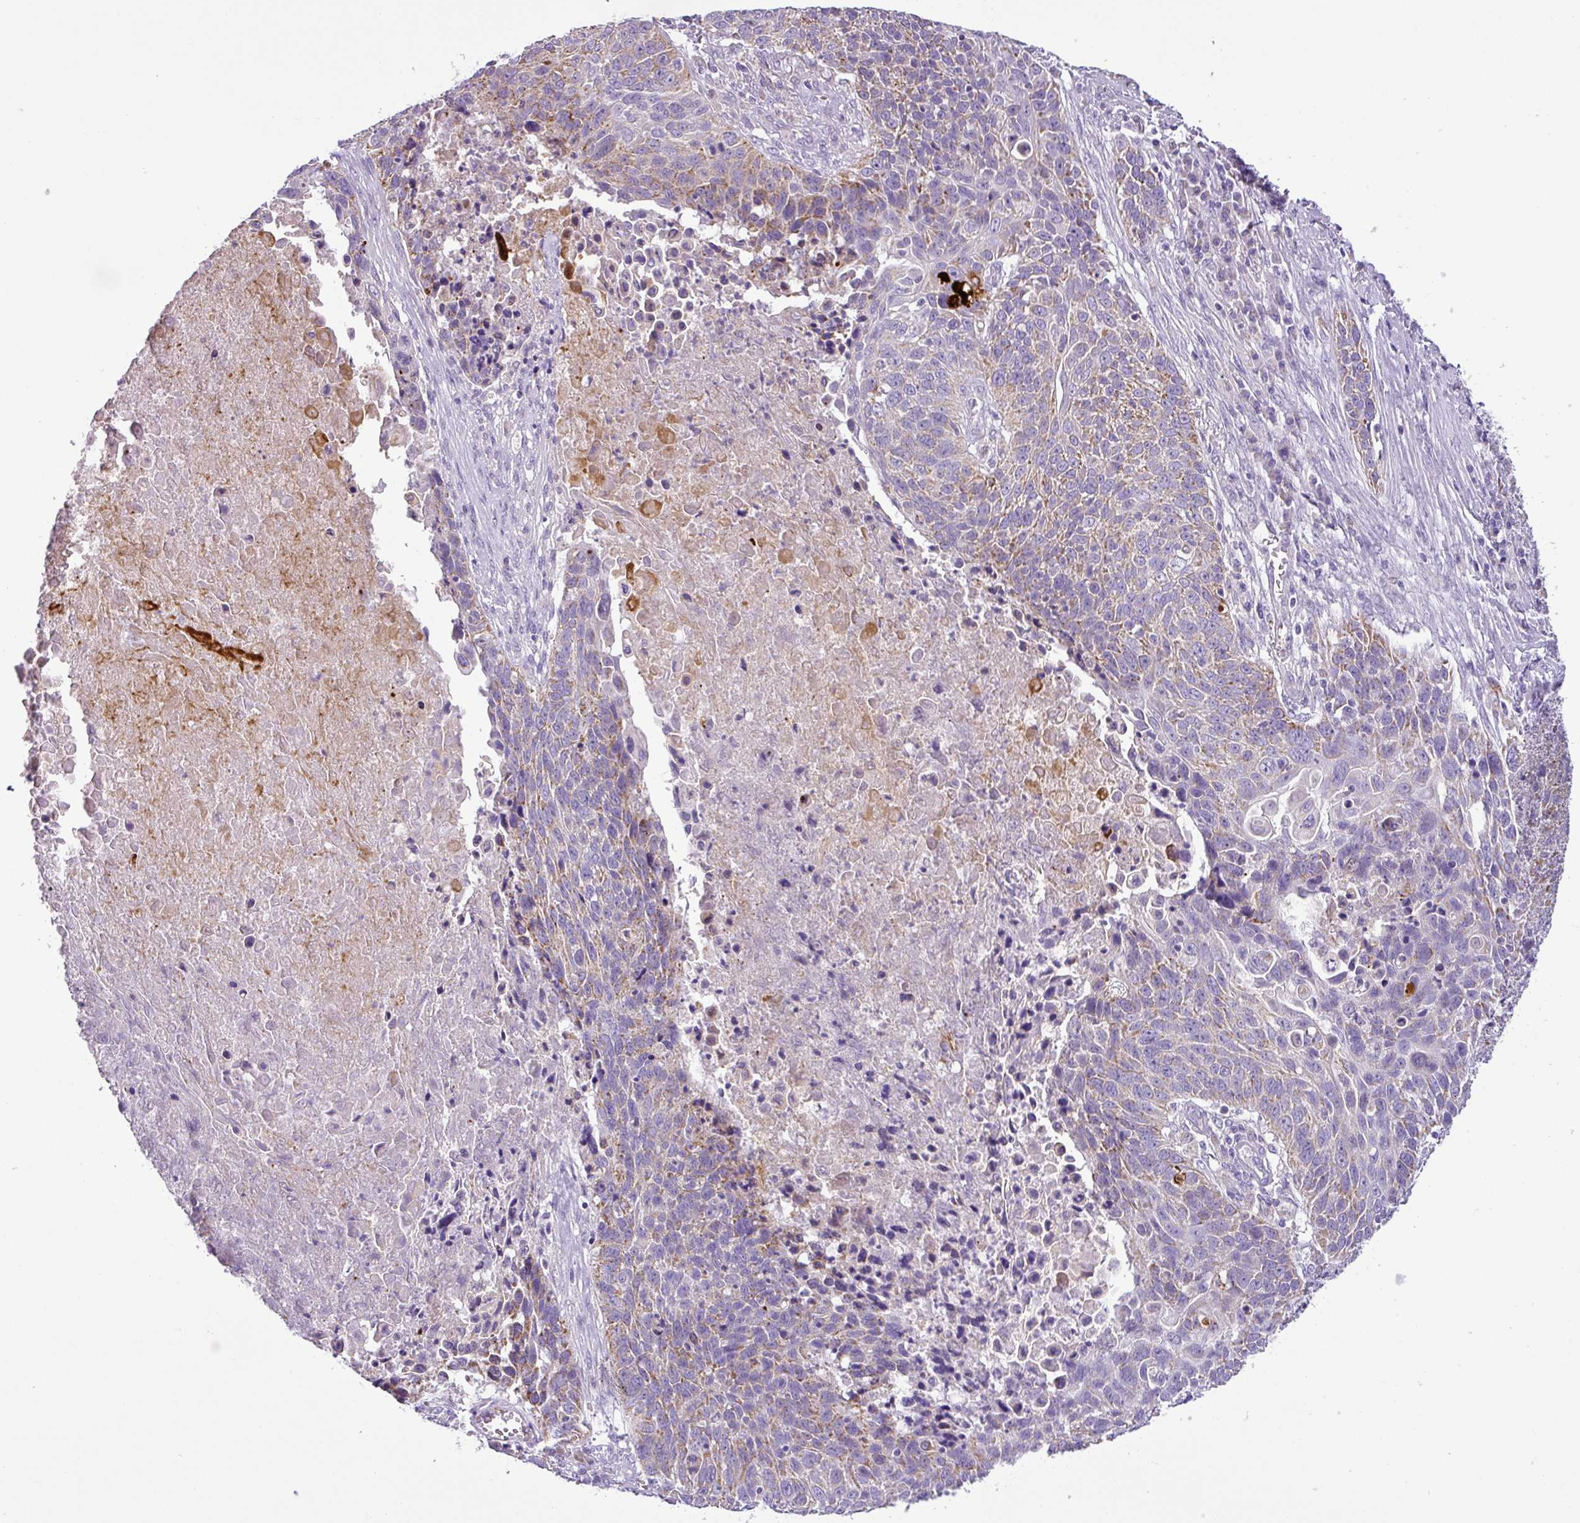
{"staining": {"intensity": "moderate", "quantity": "25%-75%", "location": "cytoplasmic/membranous"}, "tissue": "lung cancer", "cell_type": "Tumor cells", "image_type": "cancer", "snomed": [{"axis": "morphology", "description": "Squamous cell carcinoma, NOS"}, {"axis": "topography", "description": "Lung"}], "caption": "Tumor cells reveal medium levels of moderate cytoplasmic/membranous expression in approximately 25%-75% of cells in human squamous cell carcinoma (lung).", "gene": "HMCN2", "patient": {"sex": "male", "age": 78}}